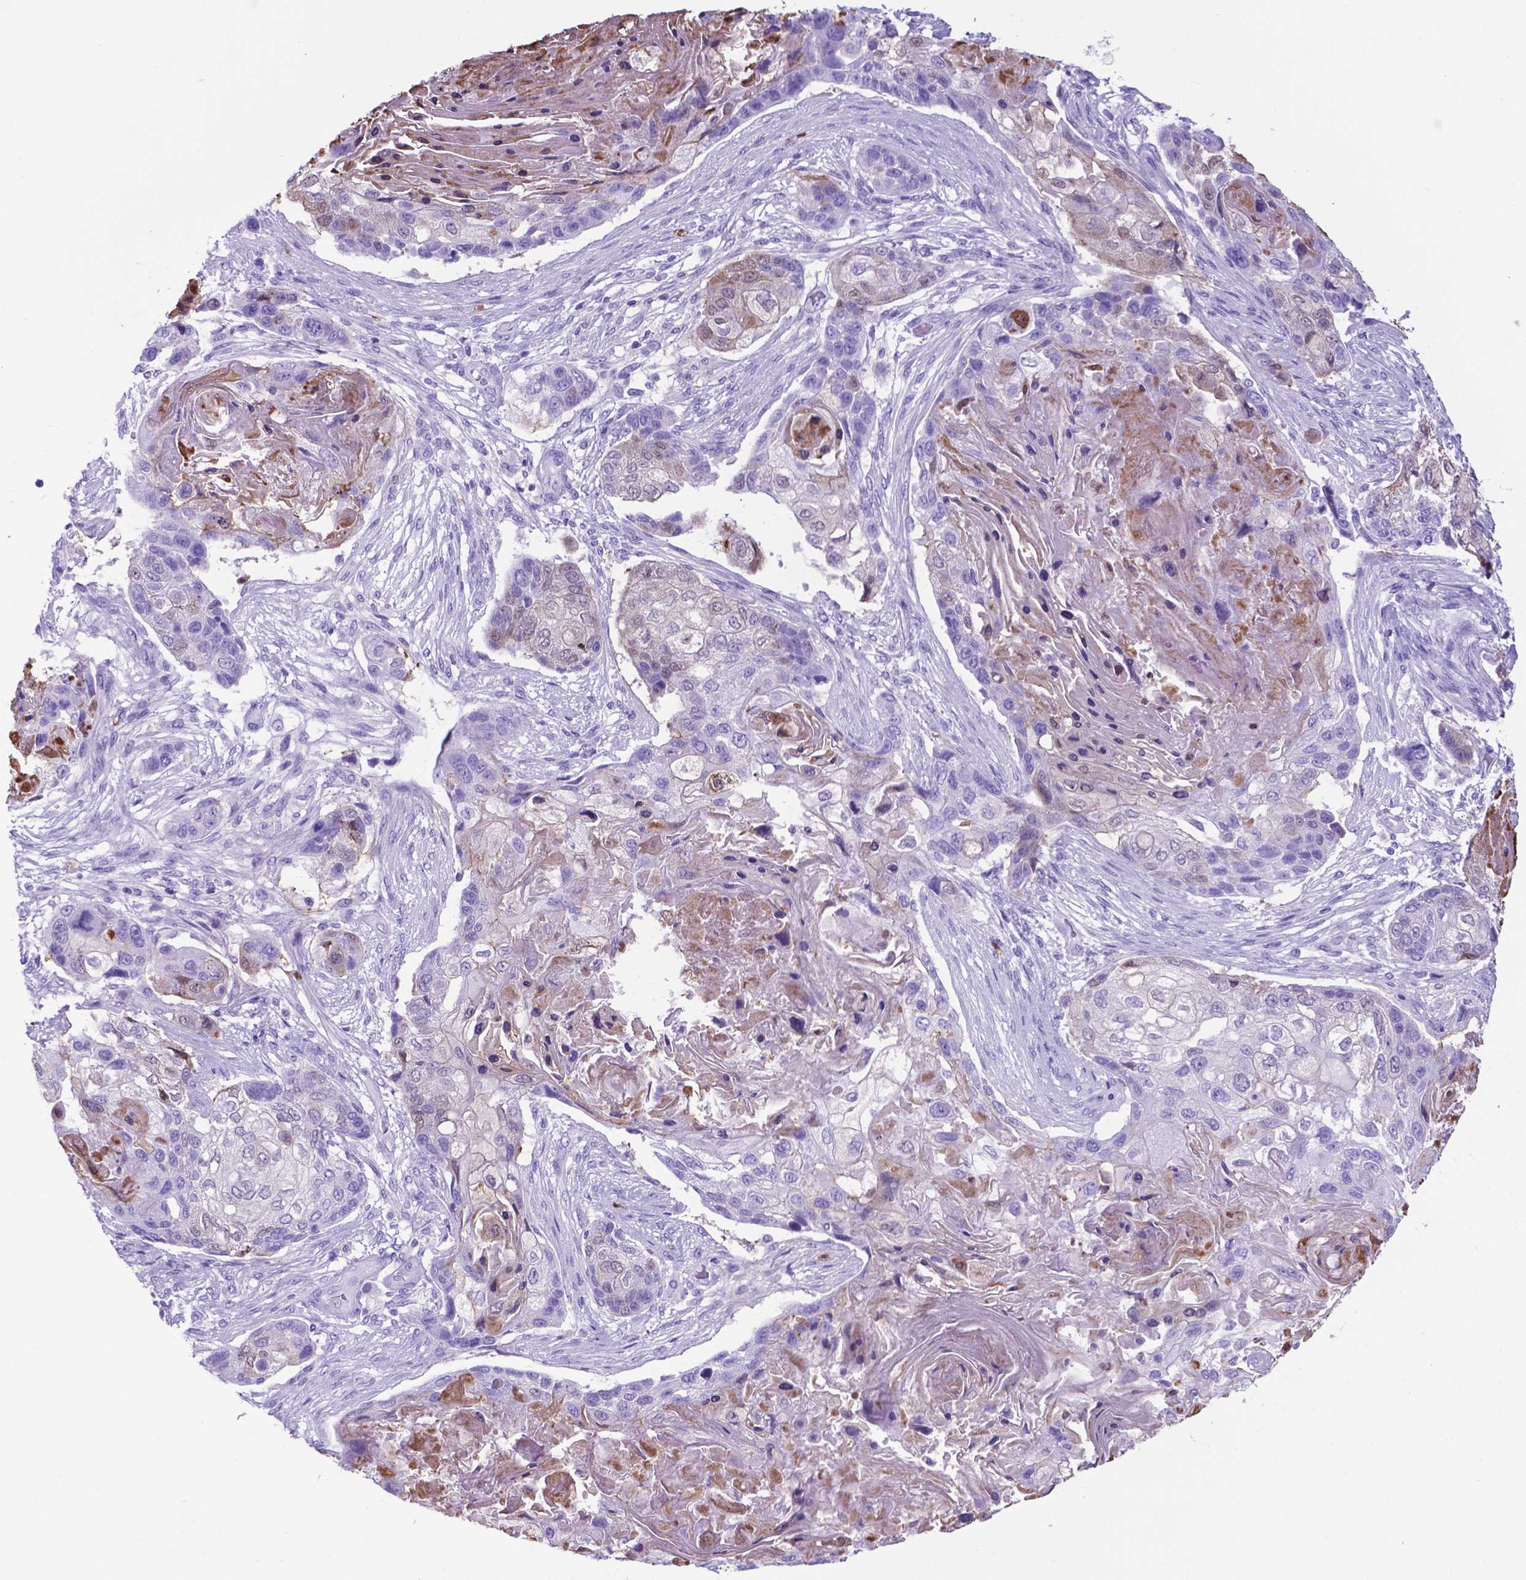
{"staining": {"intensity": "negative", "quantity": "none", "location": "none"}, "tissue": "lung cancer", "cell_type": "Tumor cells", "image_type": "cancer", "snomed": [{"axis": "morphology", "description": "Squamous cell carcinoma, NOS"}, {"axis": "topography", "description": "Lung"}], "caption": "Immunohistochemical staining of human lung cancer (squamous cell carcinoma) exhibits no significant positivity in tumor cells.", "gene": "LZTR1", "patient": {"sex": "male", "age": 69}}